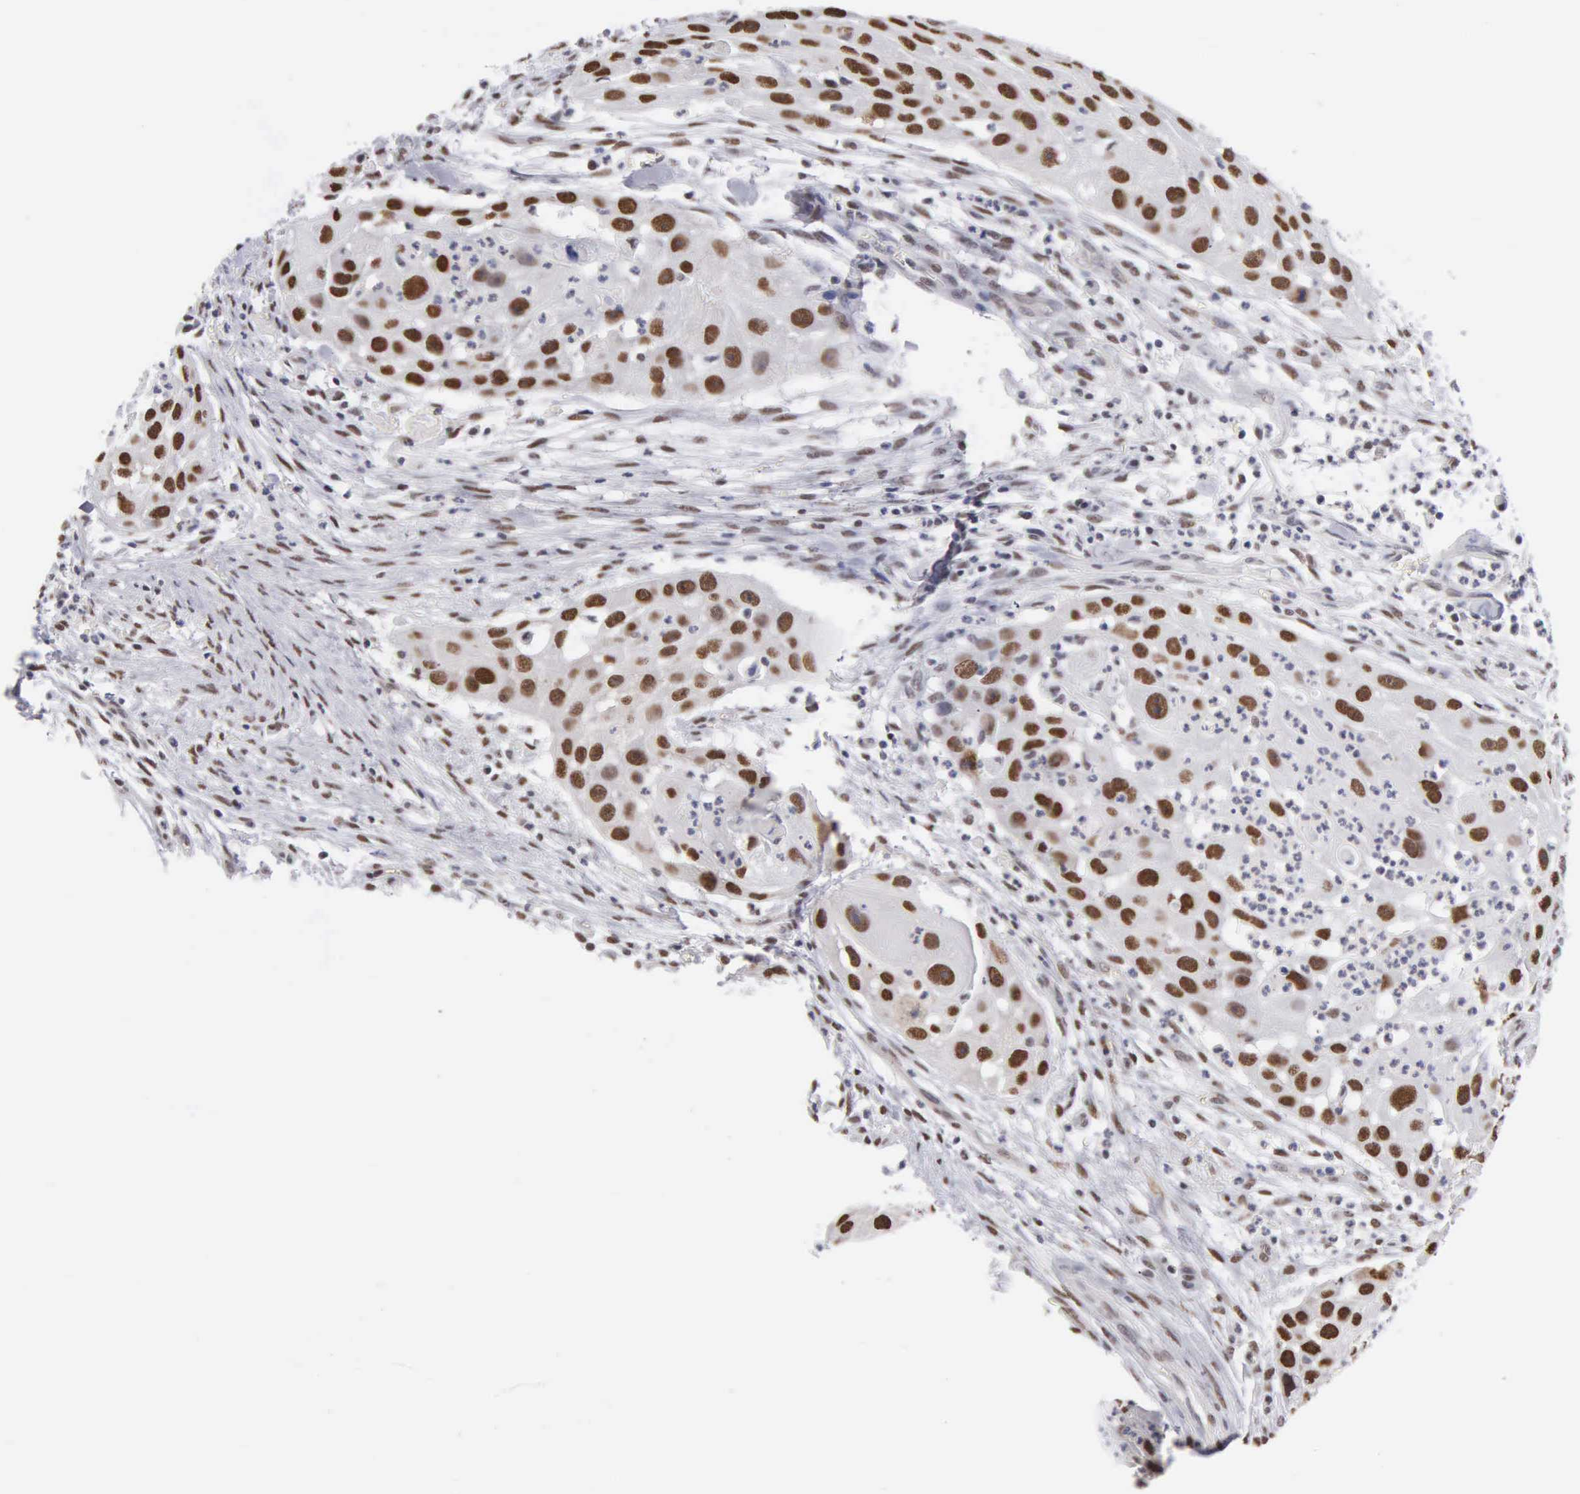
{"staining": {"intensity": "moderate", "quantity": ">75%", "location": "nuclear"}, "tissue": "head and neck cancer", "cell_type": "Tumor cells", "image_type": "cancer", "snomed": [{"axis": "morphology", "description": "Squamous cell carcinoma, NOS"}, {"axis": "topography", "description": "Head-Neck"}], "caption": "Human head and neck cancer stained for a protein (brown) displays moderate nuclear positive staining in approximately >75% of tumor cells.", "gene": "CCNG1", "patient": {"sex": "male", "age": 64}}